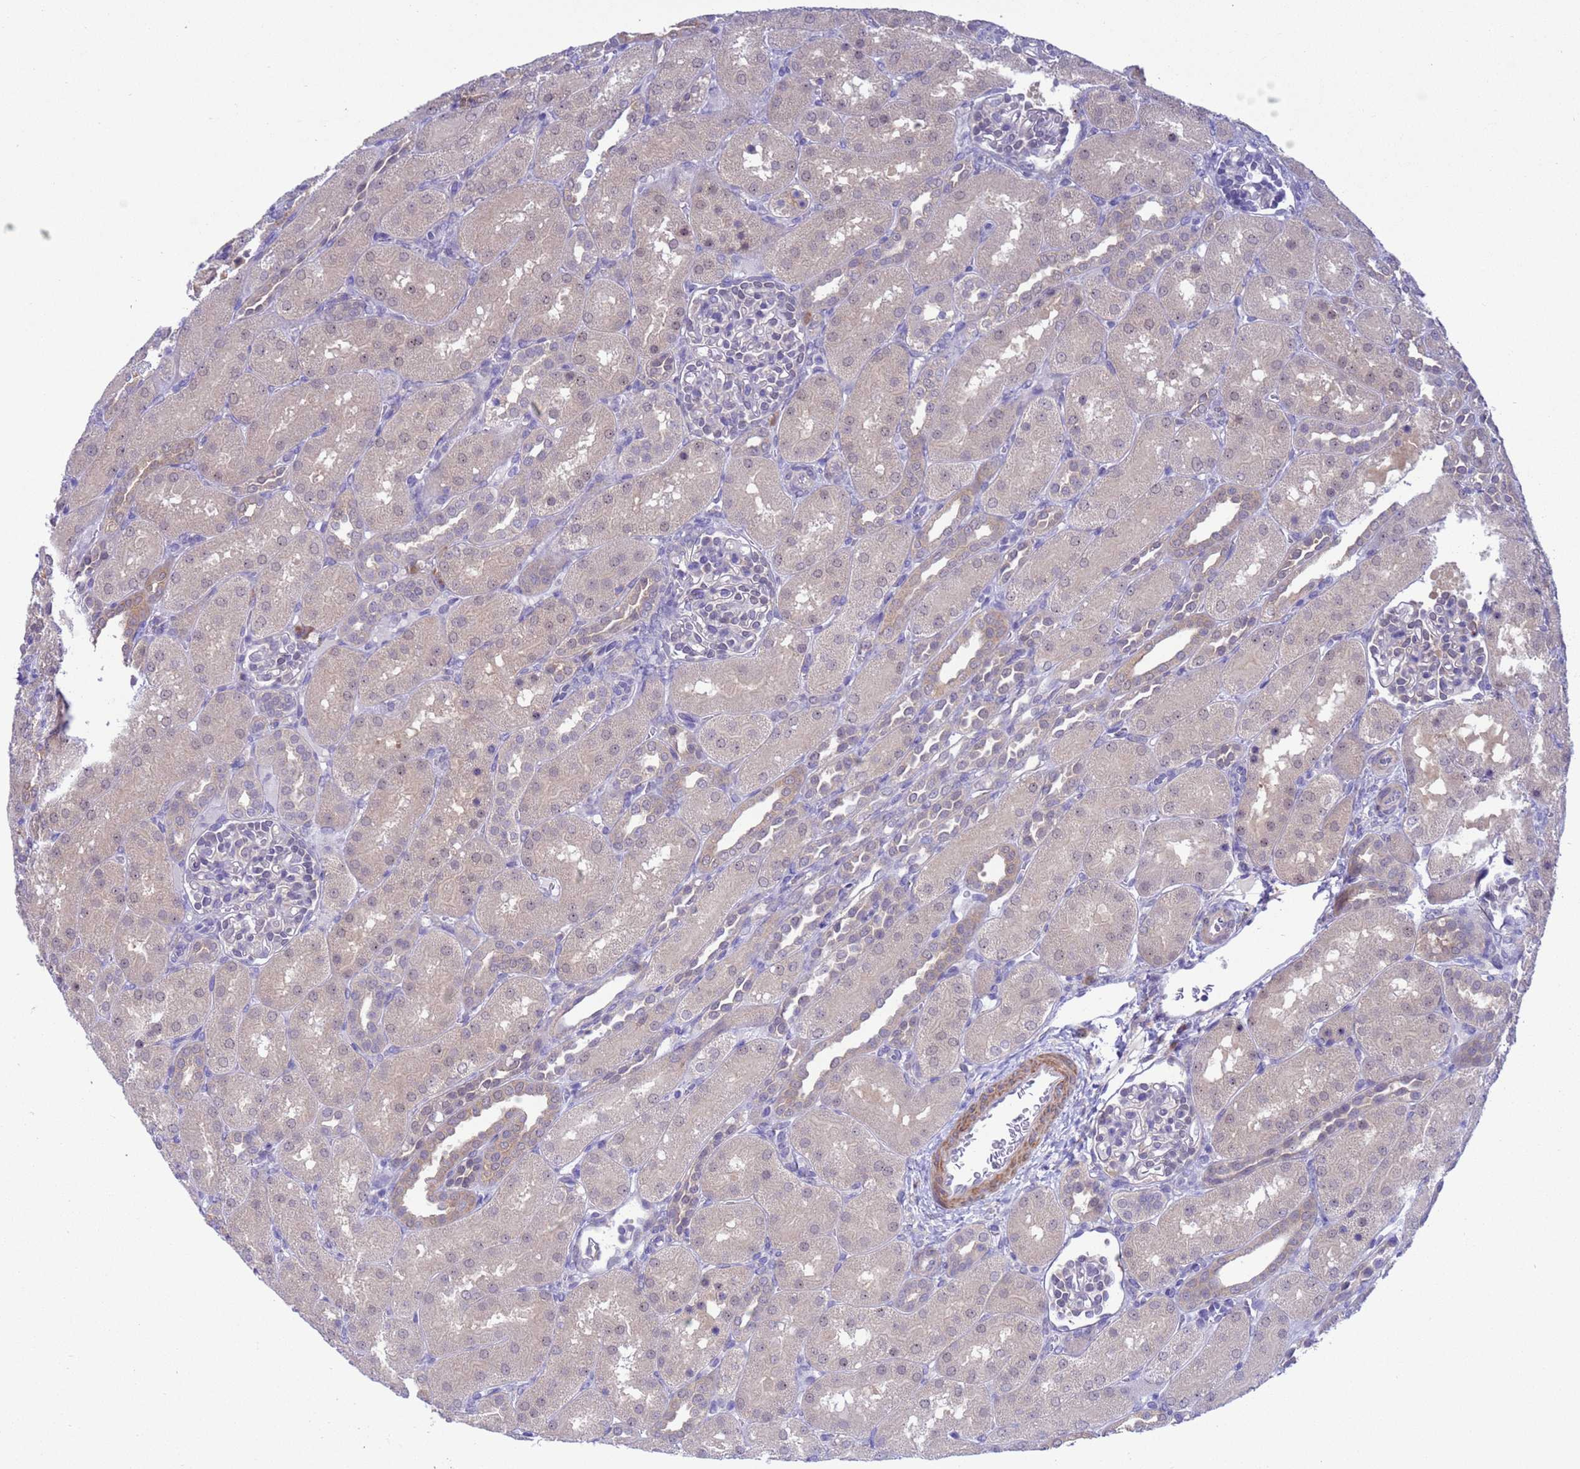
{"staining": {"intensity": "weak", "quantity": "<25%", "location": "cytoplasmic/membranous,nuclear"}, "tissue": "kidney", "cell_type": "Cells in glomeruli", "image_type": "normal", "snomed": [{"axis": "morphology", "description": "Normal tissue, NOS"}, {"axis": "topography", "description": "Kidney"}], "caption": "Immunohistochemistry (IHC) histopathology image of benign kidney: kidney stained with DAB demonstrates no significant protein positivity in cells in glomeruli. The staining is performed using DAB brown chromogen with nuclei counter-stained in using hematoxylin.", "gene": "ZNF461", "patient": {"sex": "male", "age": 1}}